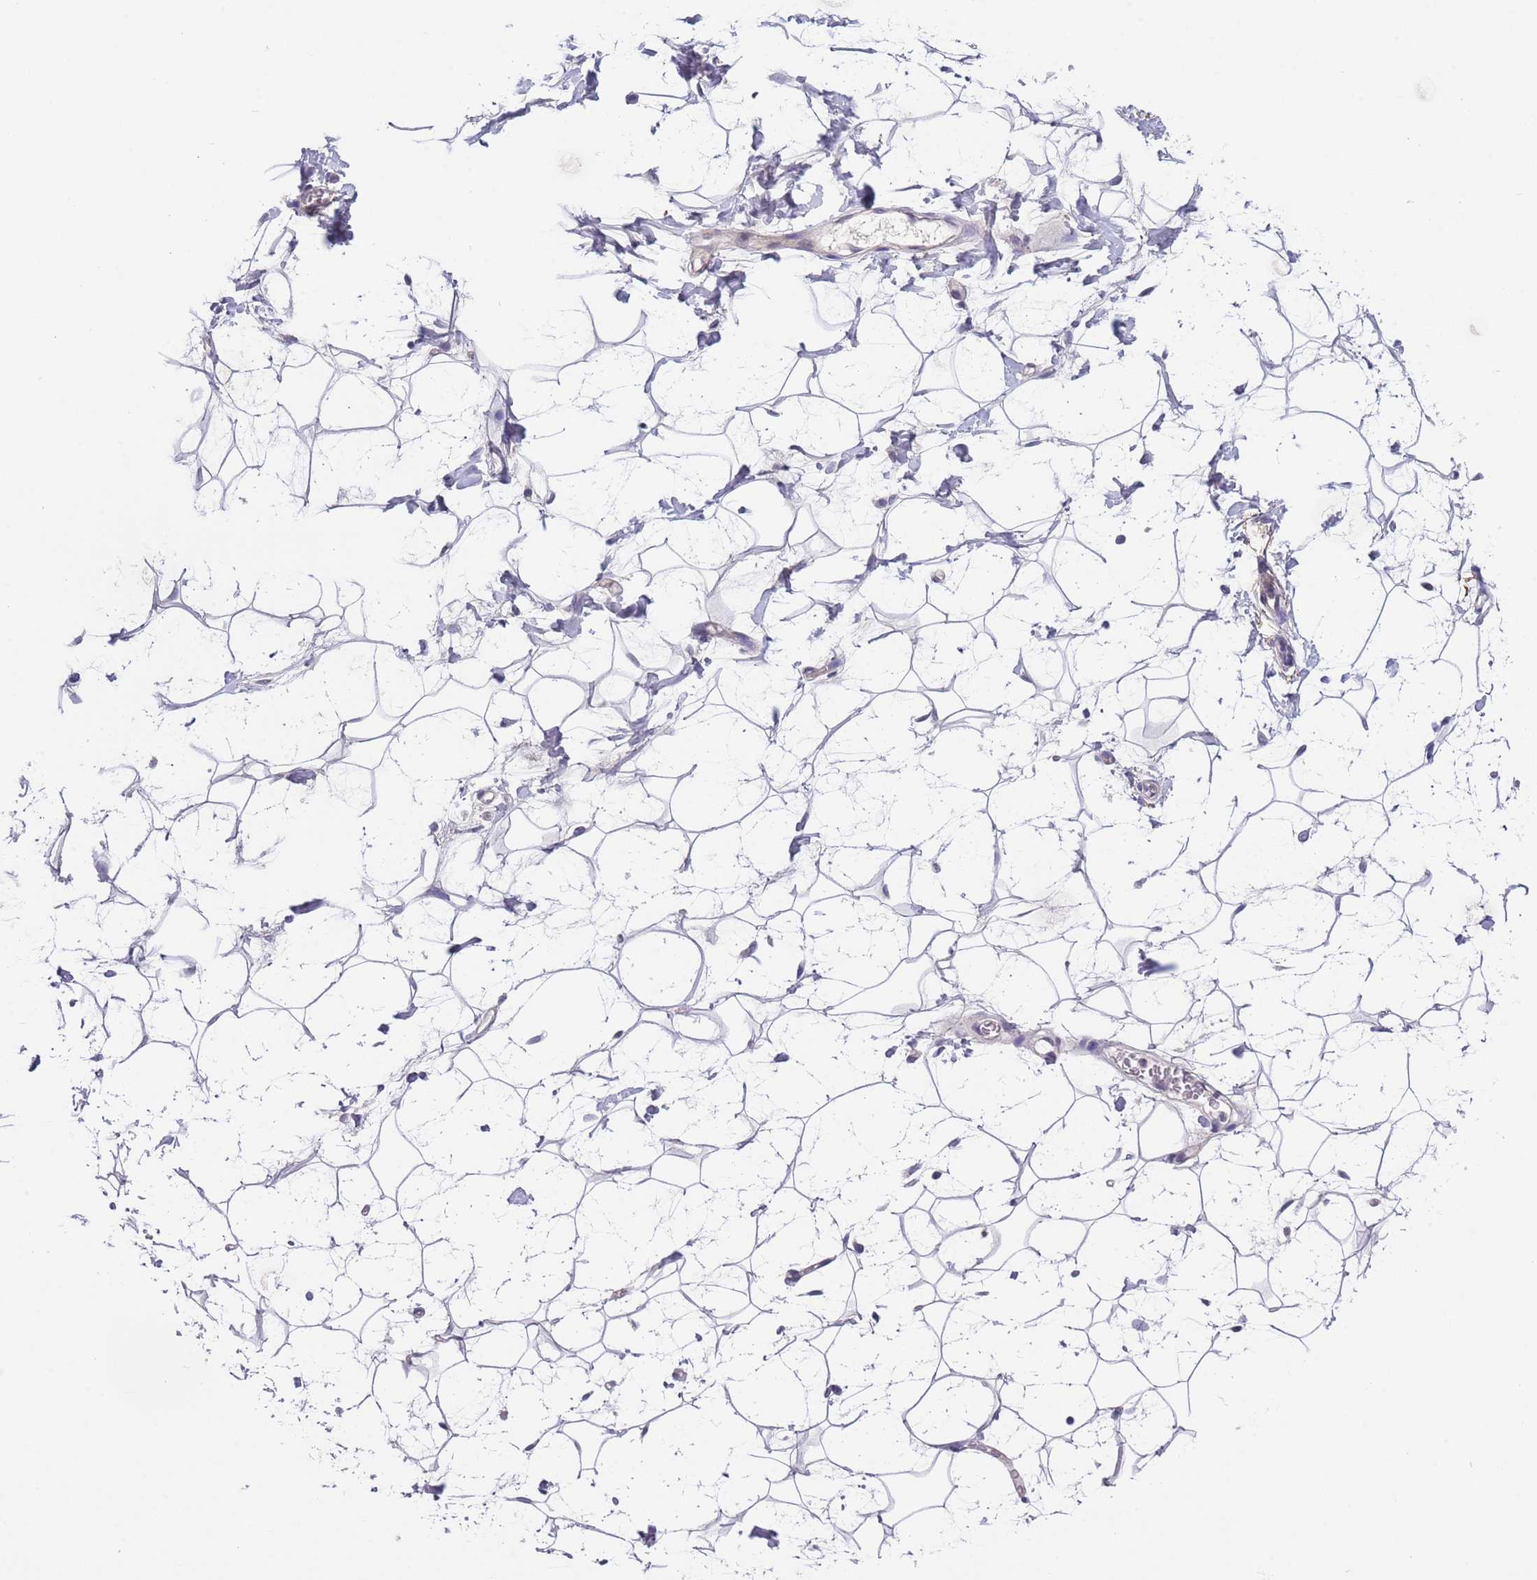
{"staining": {"intensity": "negative", "quantity": "none", "location": "none"}, "tissue": "adipose tissue", "cell_type": "Adipocytes", "image_type": "normal", "snomed": [{"axis": "morphology", "description": "Normal tissue, NOS"}, {"axis": "topography", "description": "Breast"}], "caption": "Image shows no significant protein expression in adipocytes of unremarkable adipose tissue. (Brightfield microscopy of DAB (3,3'-diaminobenzidine) IHC at high magnification).", "gene": "RNF169", "patient": {"sex": "female", "age": 26}}